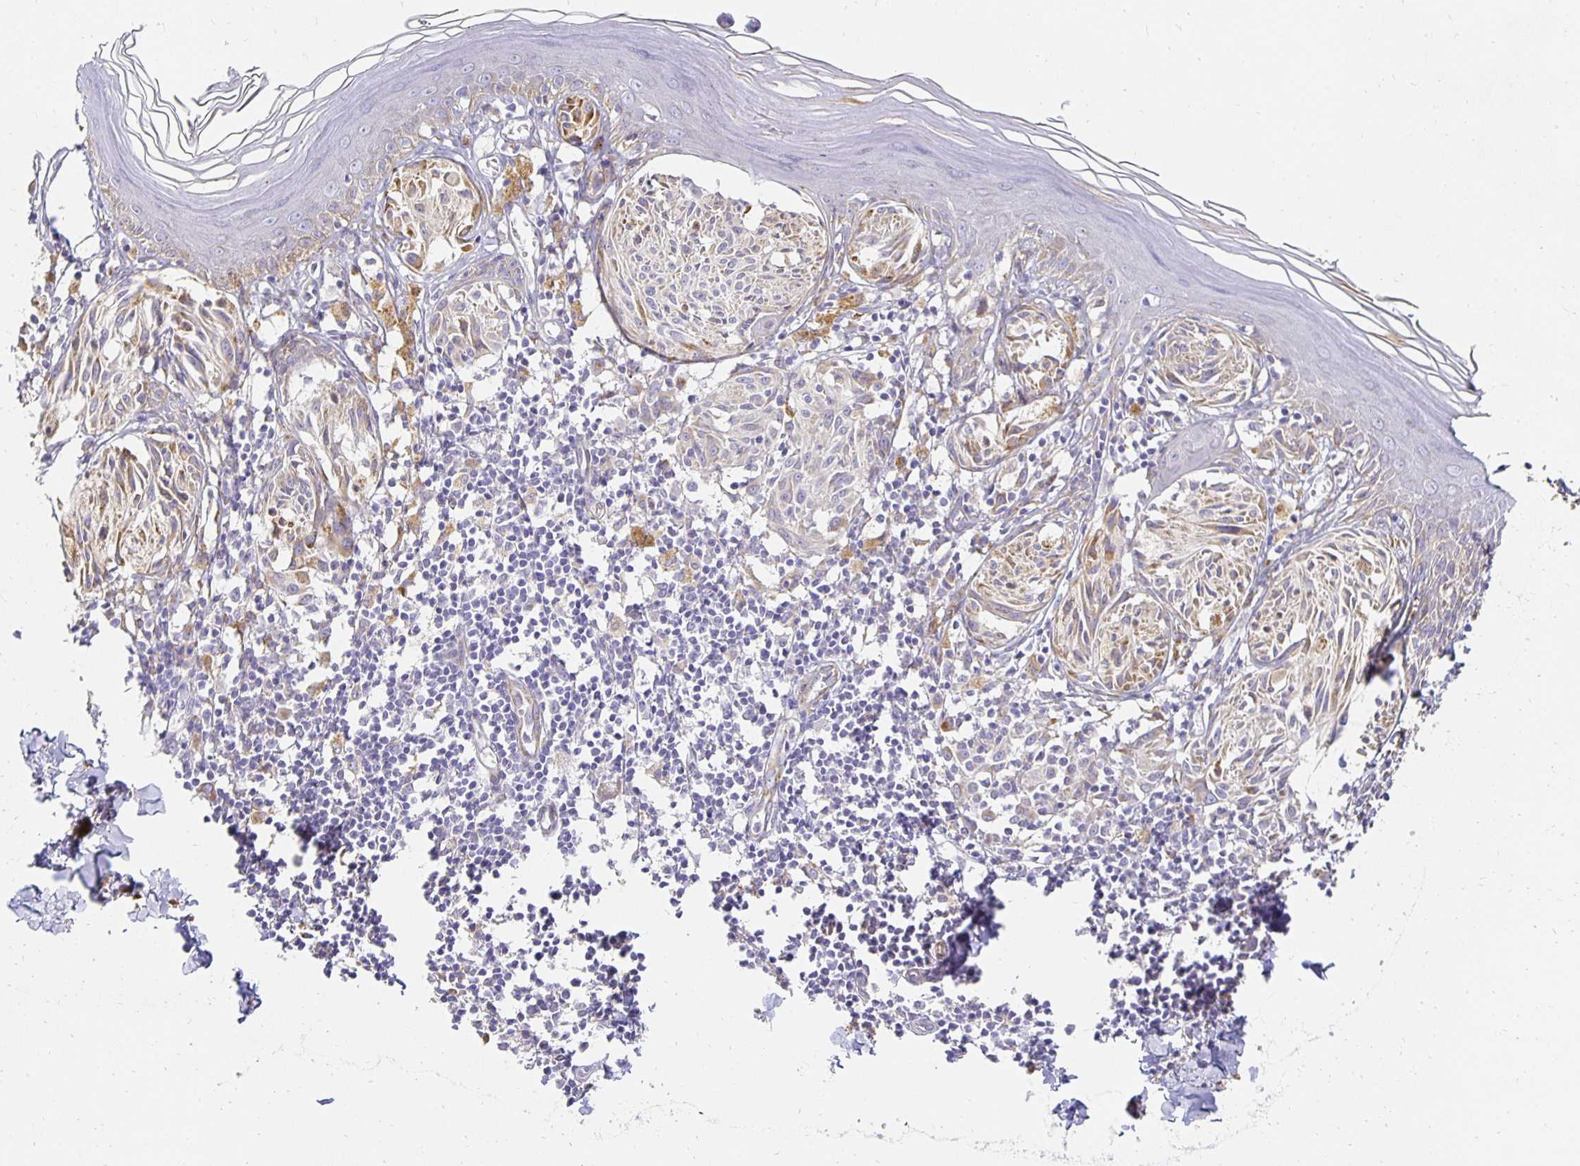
{"staining": {"intensity": "weak", "quantity": "<25%", "location": "cytoplasmic/membranous"}, "tissue": "melanoma", "cell_type": "Tumor cells", "image_type": "cancer", "snomed": [{"axis": "morphology", "description": "Malignant melanoma, NOS"}, {"axis": "topography", "description": "Skin"}], "caption": "Malignant melanoma stained for a protein using immunohistochemistry (IHC) displays no expression tumor cells.", "gene": "PLOD1", "patient": {"sex": "female", "age": 38}}